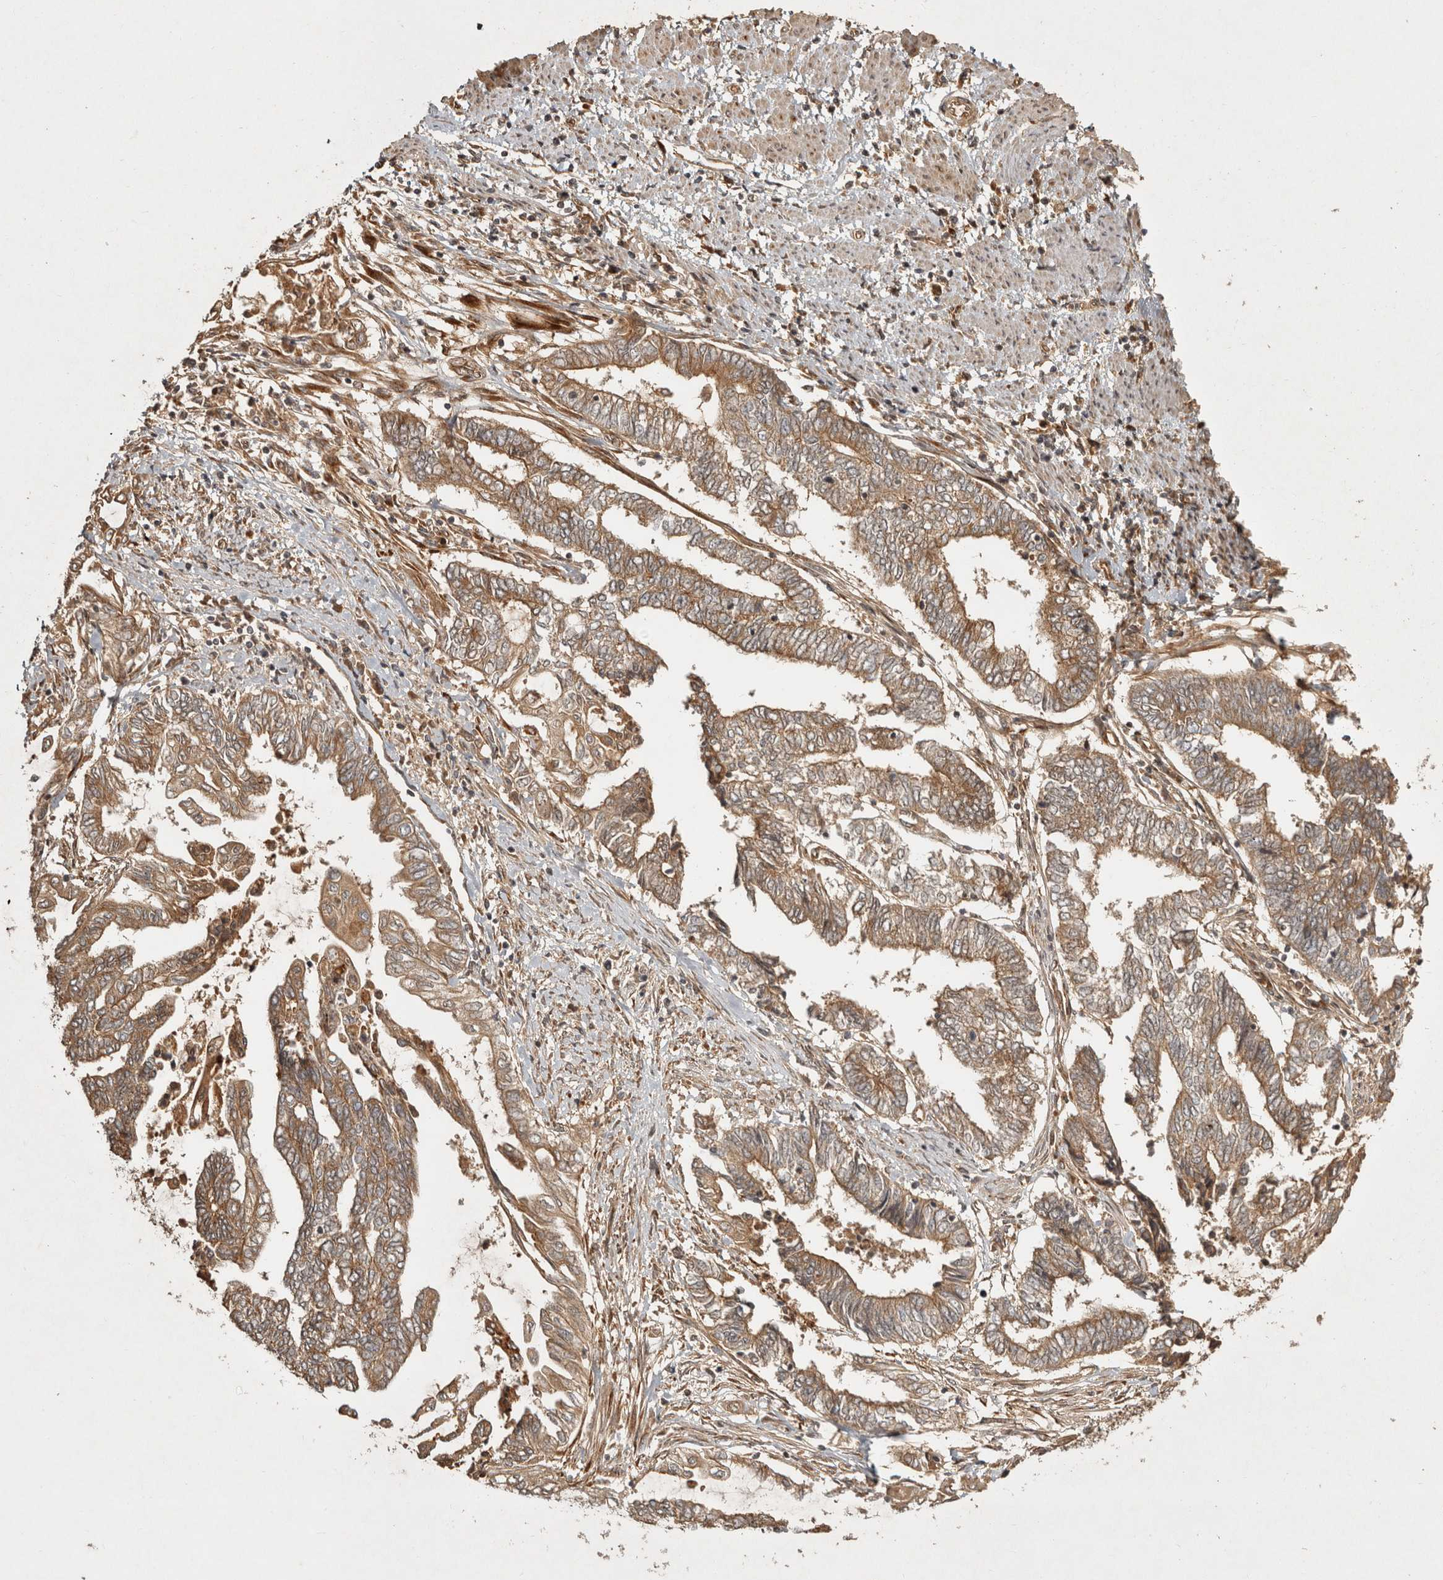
{"staining": {"intensity": "moderate", "quantity": ">75%", "location": "cytoplasmic/membranous"}, "tissue": "endometrial cancer", "cell_type": "Tumor cells", "image_type": "cancer", "snomed": [{"axis": "morphology", "description": "Adenocarcinoma, NOS"}, {"axis": "topography", "description": "Uterus"}, {"axis": "topography", "description": "Endometrium"}], "caption": "High-power microscopy captured an IHC photomicrograph of adenocarcinoma (endometrial), revealing moderate cytoplasmic/membranous expression in approximately >75% of tumor cells. The staining is performed using DAB (3,3'-diaminobenzidine) brown chromogen to label protein expression. The nuclei are counter-stained blue using hematoxylin.", "gene": "CAMSAP2", "patient": {"sex": "female", "age": 70}}